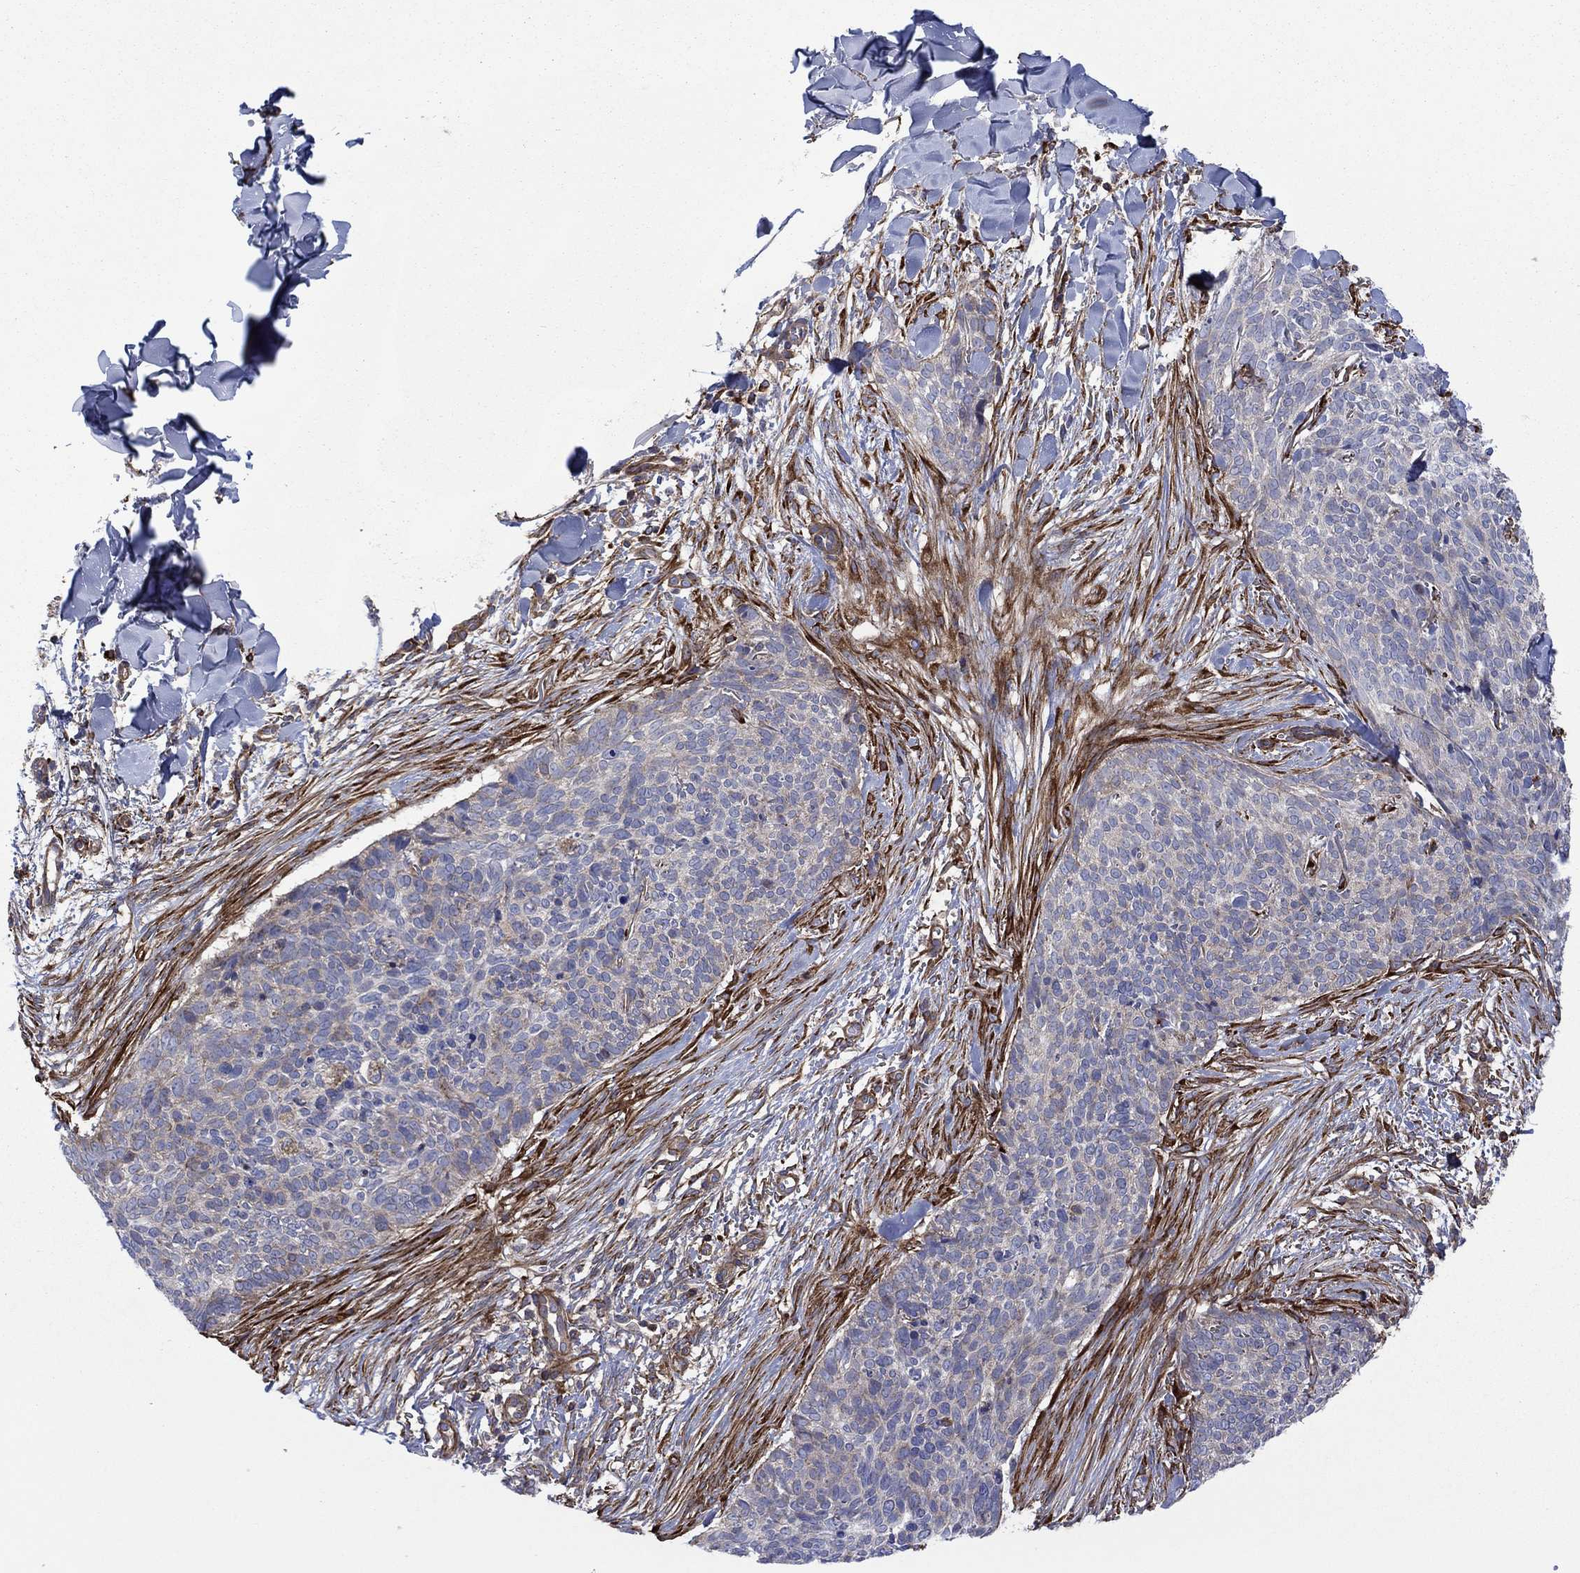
{"staining": {"intensity": "weak", "quantity": "25%-75%", "location": "cytoplasmic/membranous"}, "tissue": "skin cancer", "cell_type": "Tumor cells", "image_type": "cancer", "snomed": [{"axis": "morphology", "description": "Basal cell carcinoma"}, {"axis": "topography", "description": "Skin"}], "caption": "Skin basal cell carcinoma tissue exhibits weak cytoplasmic/membranous positivity in about 25%-75% of tumor cells", "gene": "PAG1", "patient": {"sex": "male", "age": 64}}